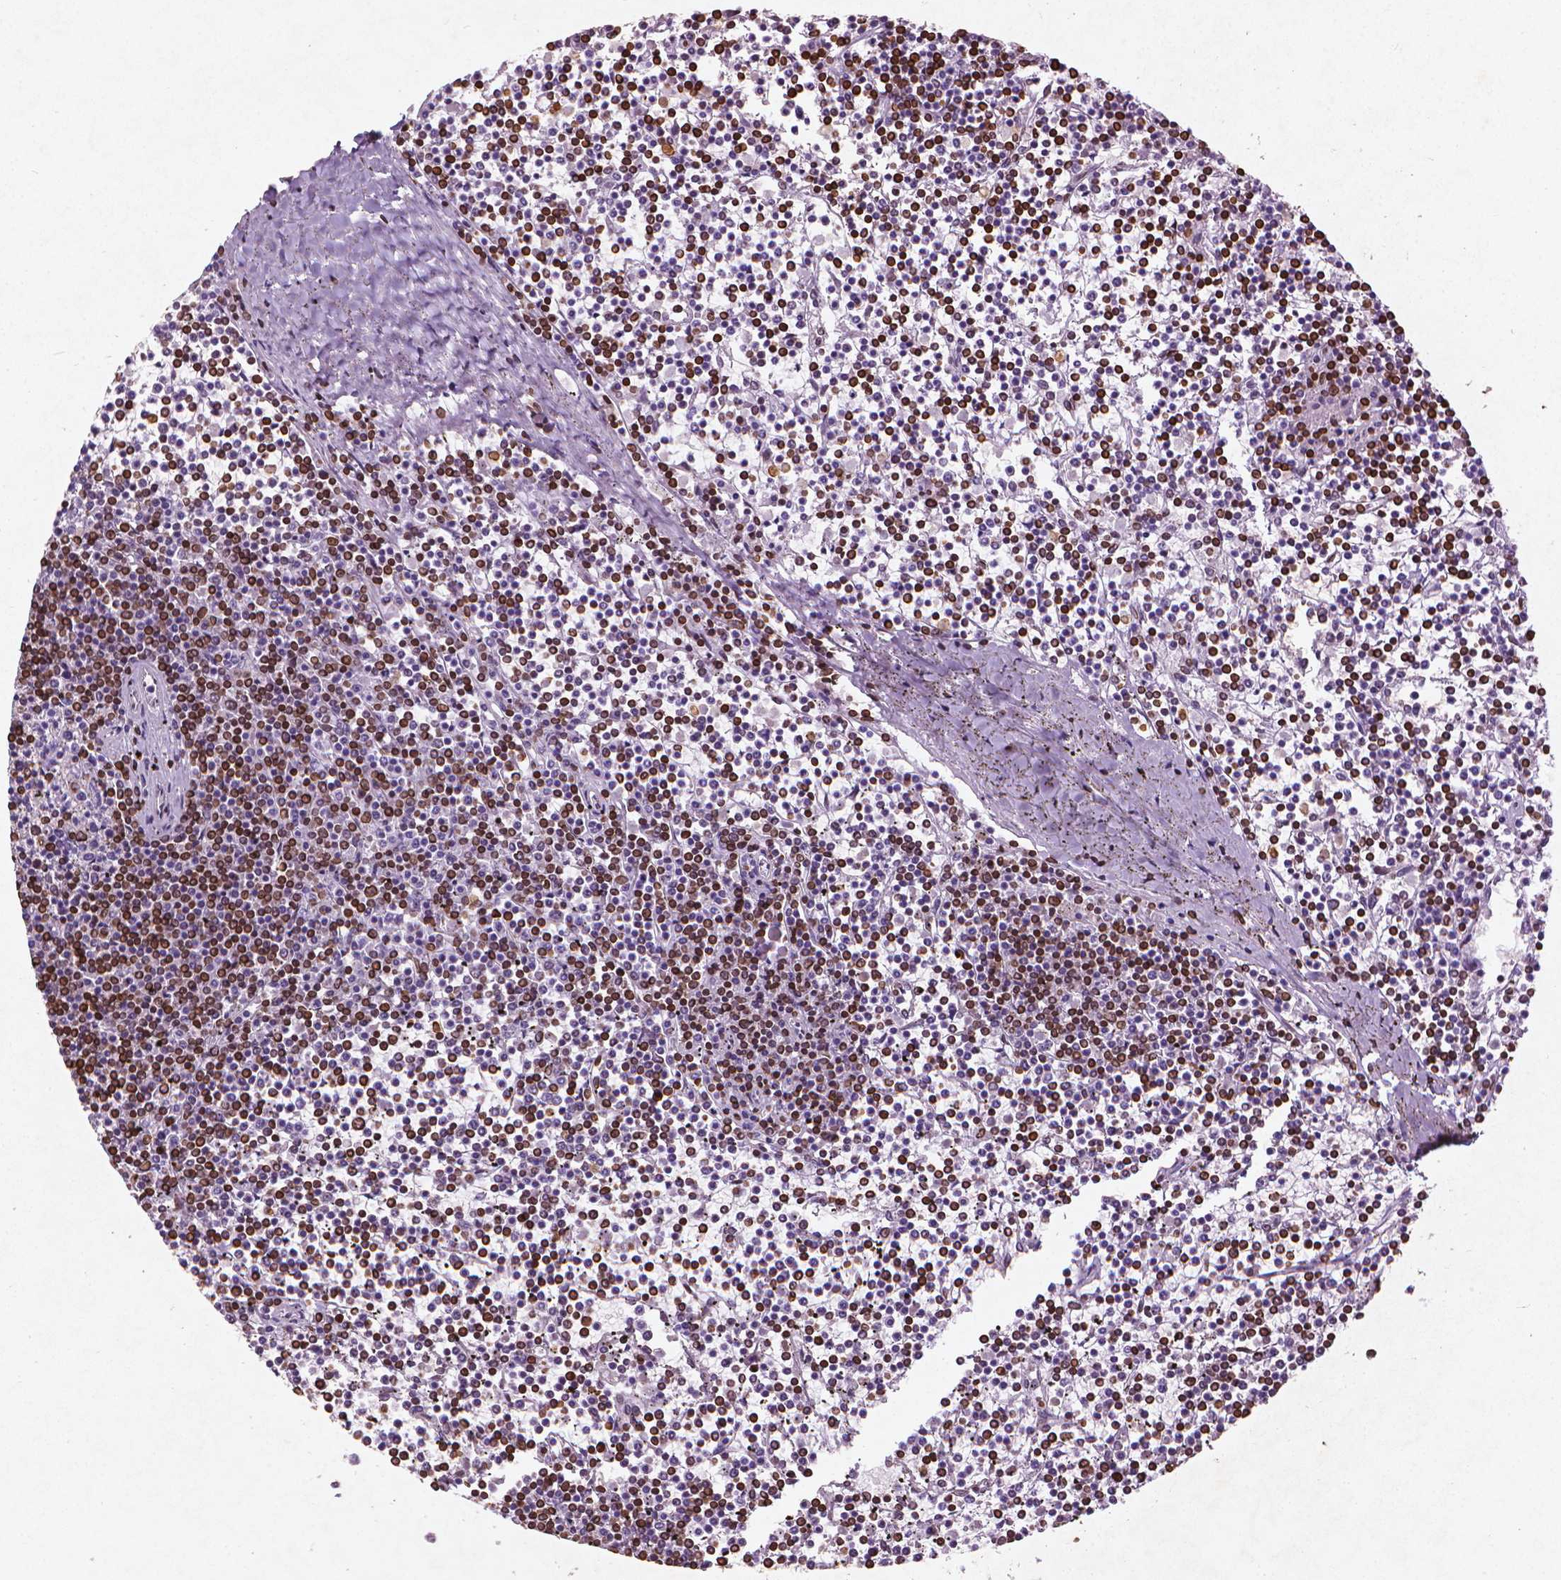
{"staining": {"intensity": "strong", "quantity": "25%-75%", "location": "cytoplasmic/membranous,nuclear"}, "tissue": "lymphoma", "cell_type": "Tumor cells", "image_type": "cancer", "snomed": [{"axis": "morphology", "description": "Malignant lymphoma, non-Hodgkin's type, Low grade"}, {"axis": "topography", "description": "Spleen"}], "caption": "Approximately 25%-75% of tumor cells in human malignant lymphoma, non-Hodgkin's type (low-grade) display strong cytoplasmic/membranous and nuclear protein positivity as visualized by brown immunohistochemical staining.", "gene": "LMNB1", "patient": {"sex": "female", "age": 19}}